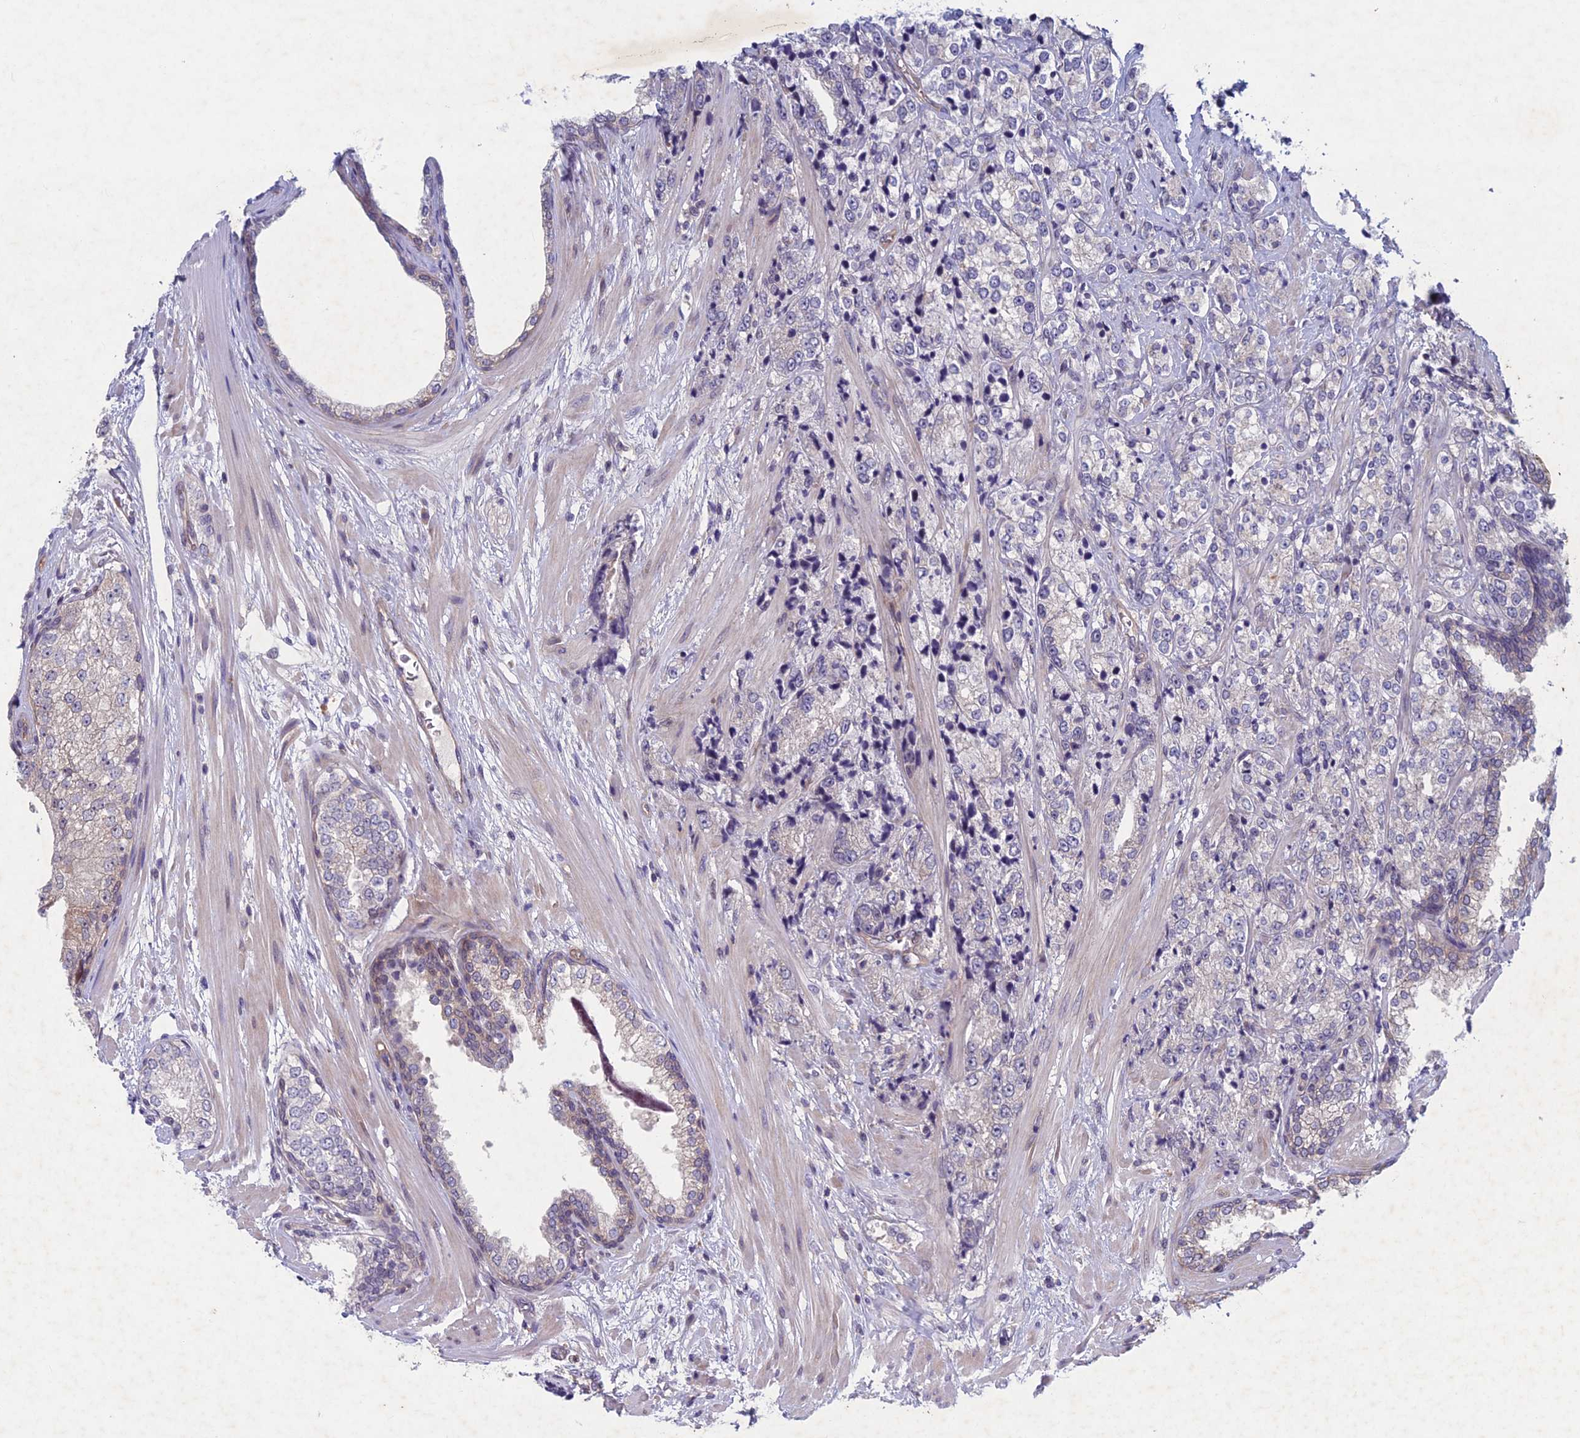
{"staining": {"intensity": "negative", "quantity": "none", "location": "none"}, "tissue": "prostate cancer", "cell_type": "Tumor cells", "image_type": "cancer", "snomed": [{"axis": "morphology", "description": "Adenocarcinoma, High grade"}, {"axis": "topography", "description": "Prostate"}], "caption": "Tumor cells show no significant protein staining in prostate cancer. Nuclei are stained in blue.", "gene": "PTHLH", "patient": {"sex": "male", "age": 69}}